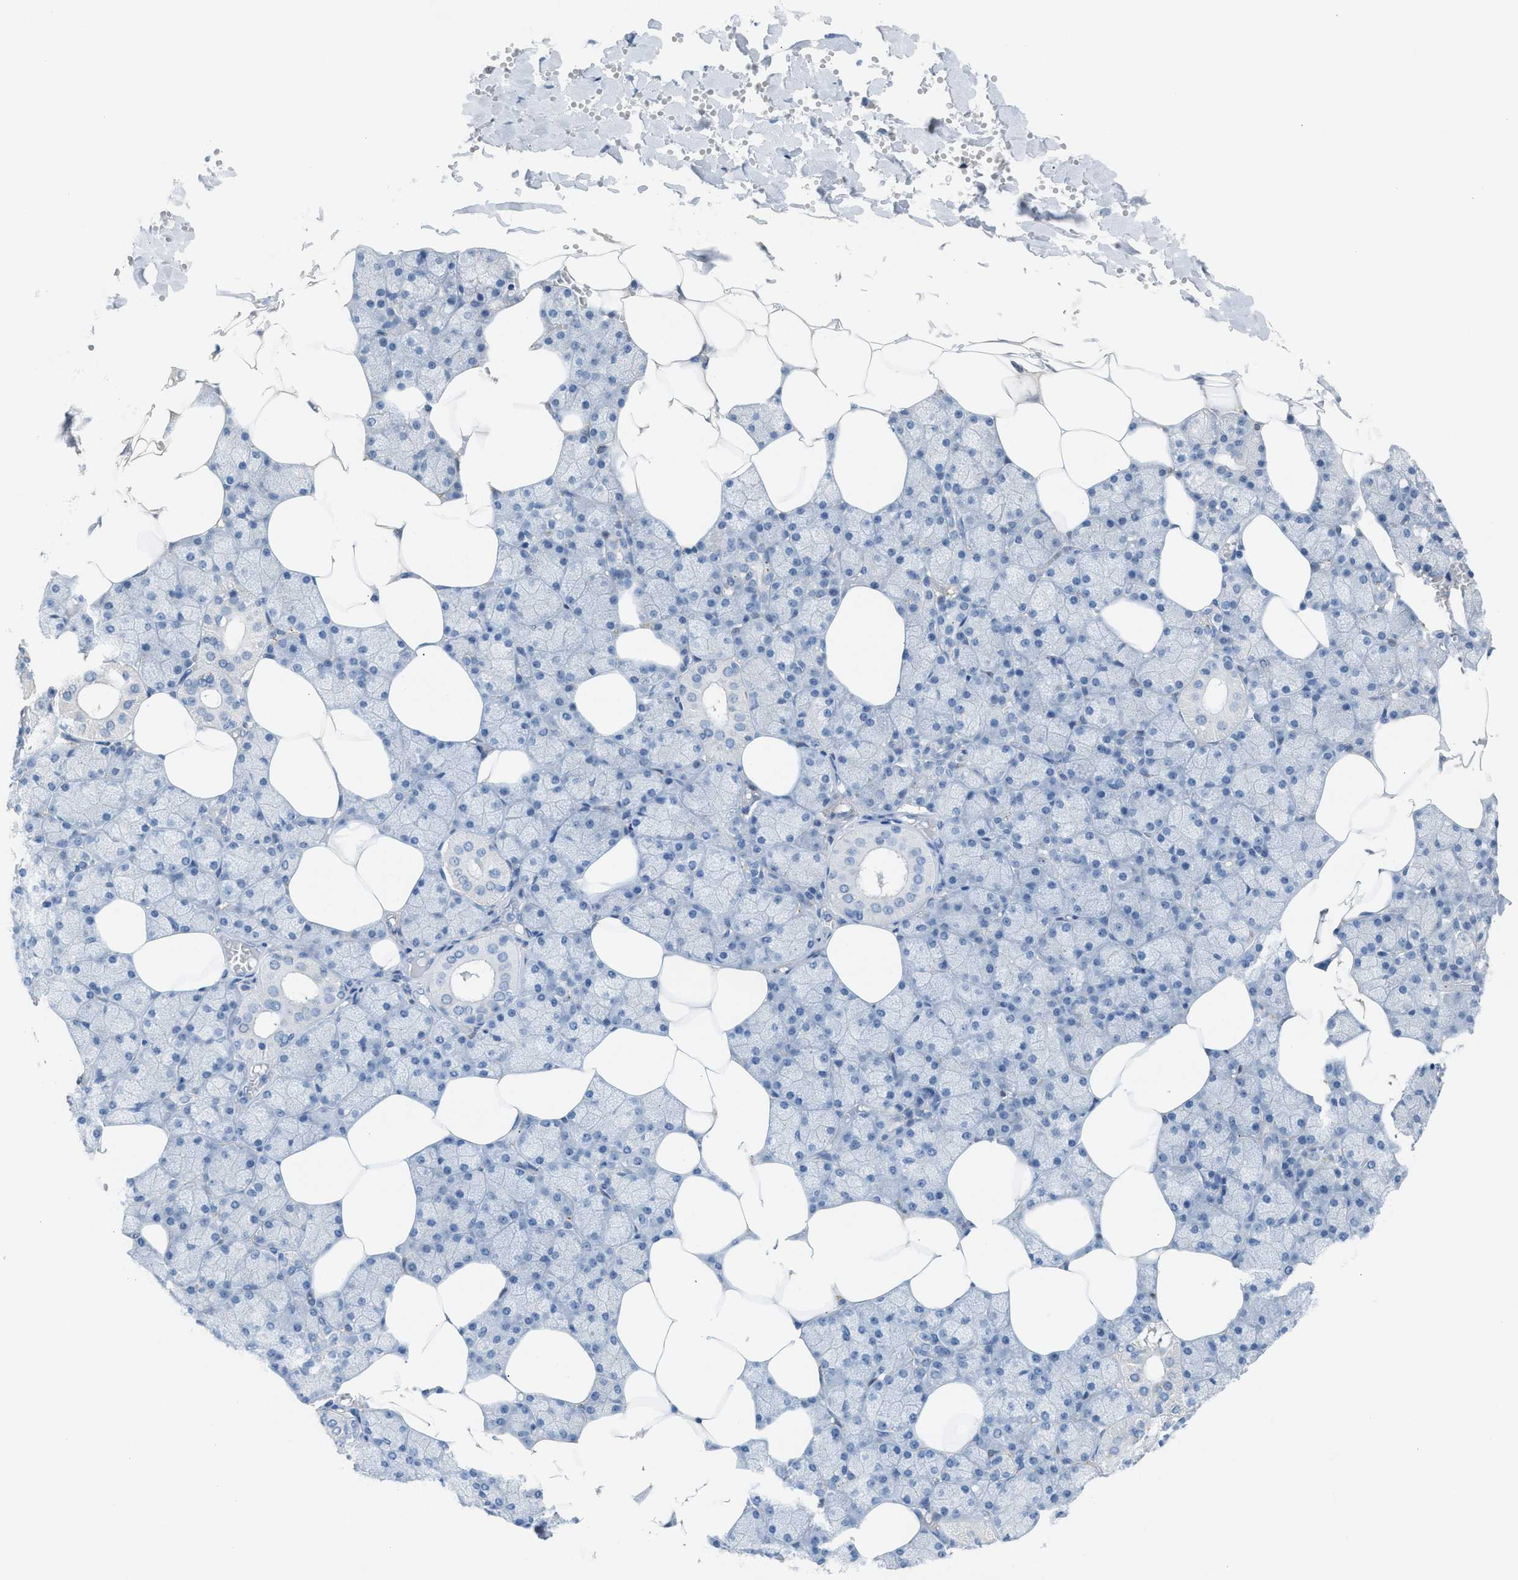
{"staining": {"intensity": "negative", "quantity": "none", "location": "none"}, "tissue": "salivary gland", "cell_type": "Glandular cells", "image_type": "normal", "snomed": [{"axis": "morphology", "description": "Normal tissue, NOS"}, {"axis": "topography", "description": "Salivary gland"}], "caption": "A histopathology image of salivary gland stained for a protein reveals no brown staining in glandular cells.", "gene": "ASPA", "patient": {"sex": "male", "age": 62}}